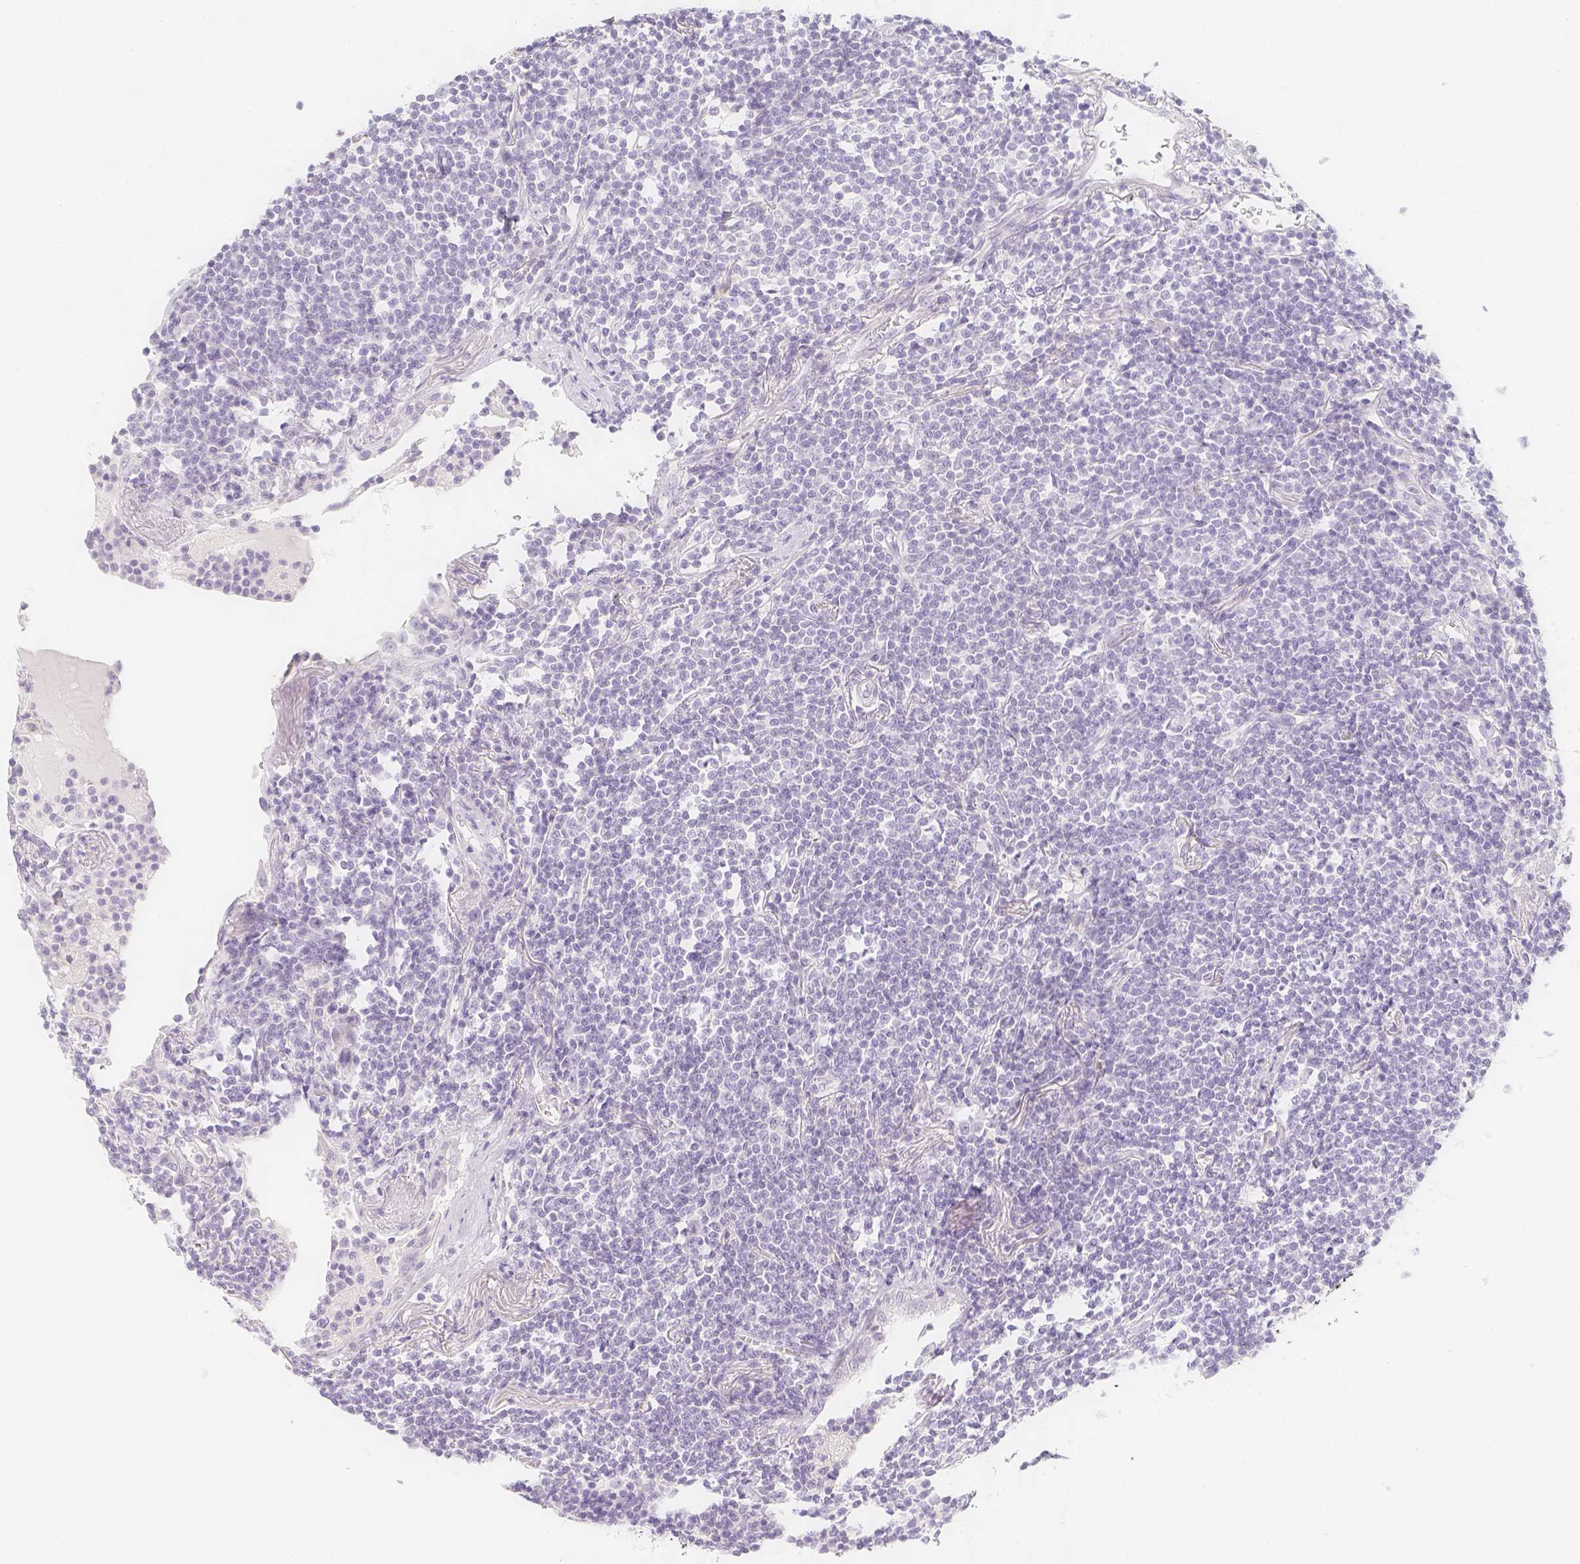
{"staining": {"intensity": "negative", "quantity": "none", "location": "none"}, "tissue": "lymphoma", "cell_type": "Tumor cells", "image_type": "cancer", "snomed": [{"axis": "morphology", "description": "Malignant lymphoma, non-Hodgkin's type, Low grade"}, {"axis": "topography", "description": "Lung"}], "caption": "High power microscopy micrograph of an immunohistochemistry photomicrograph of lymphoma, revealing no significant staining in tumor cells.", "gene": "SLC18A1", "patient": {"sex": "female", "age": 71}}